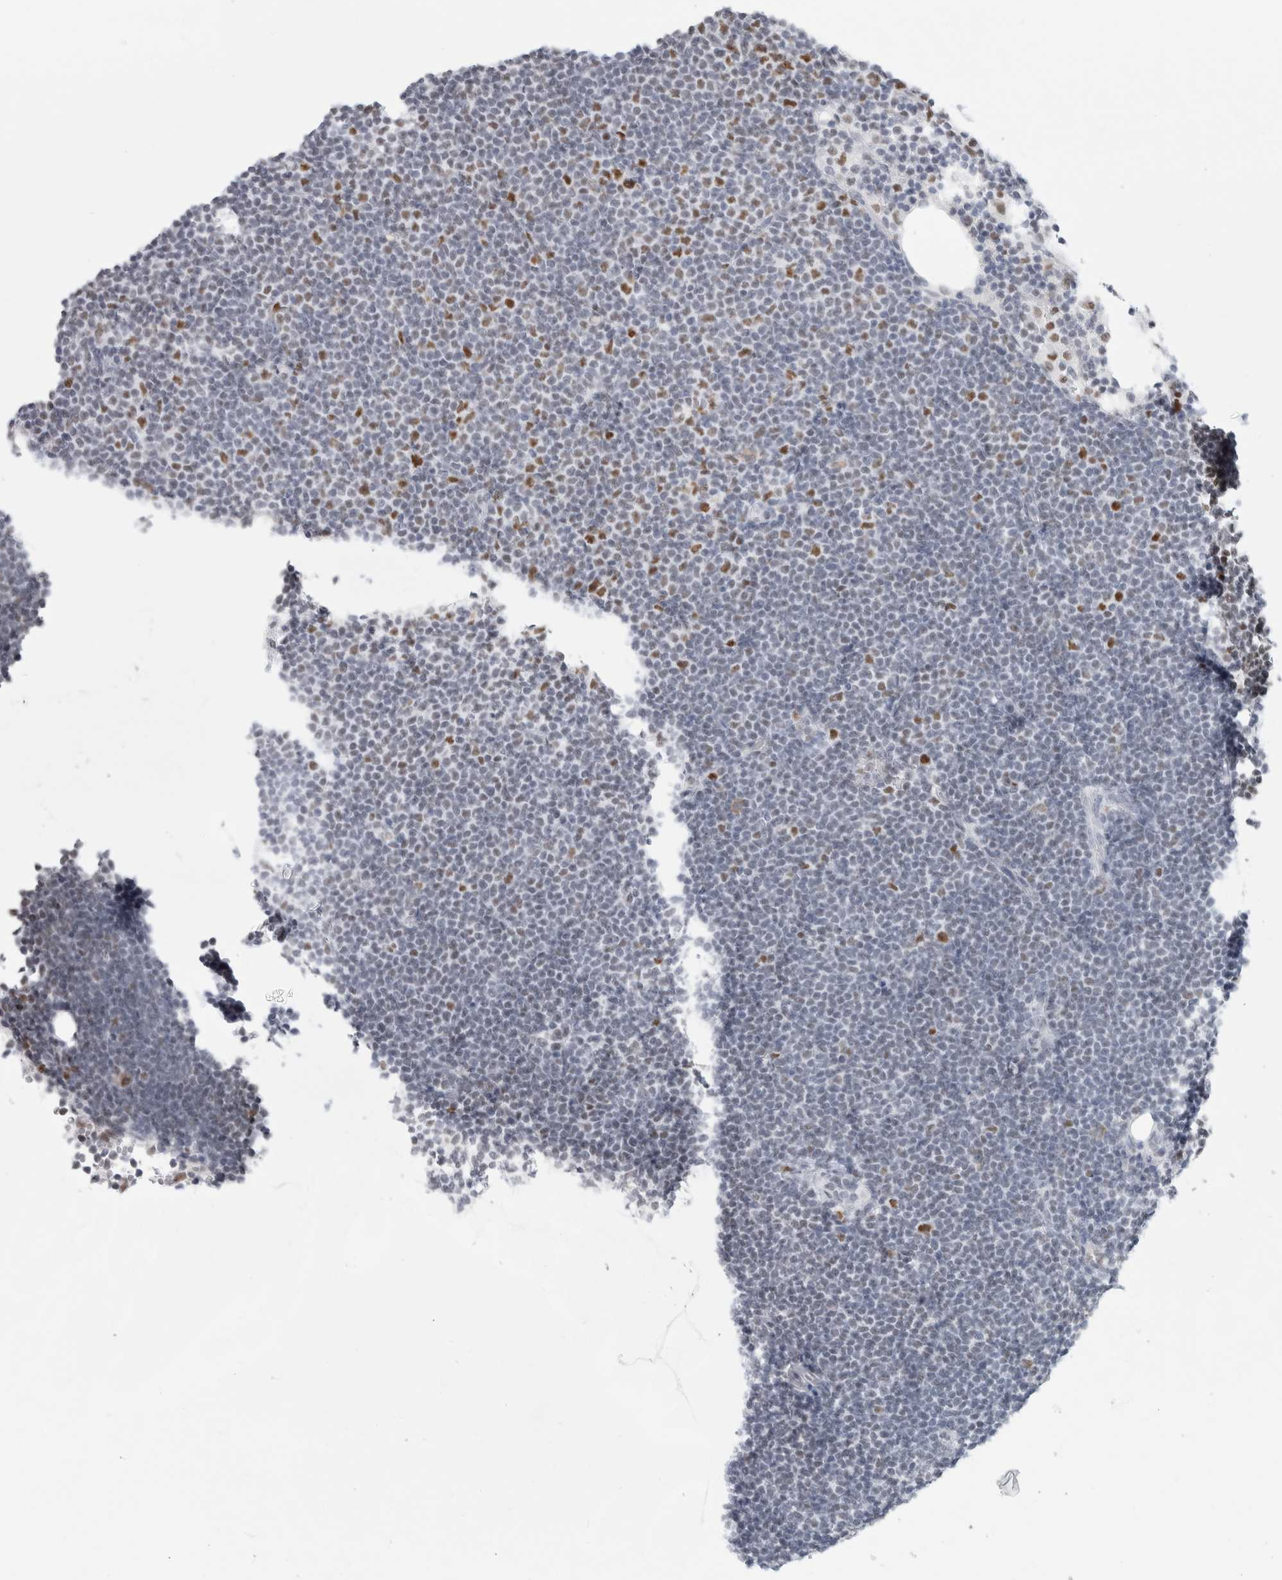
{"staining": {"intensity": "moderate", "quantity": "<25%", "location": "nuclear"}, "tissue": "lymphoma", "cell_type": "Tumor cells", "image_type": "cancer", "snomed": [{"axis": "morphology", "description": "Malignant lymphoma, non-Hodgkin's type, Low grade"}, {"axis": "topography", "description": "Lymph node"}], "caption": "Protein expression analysis of lymphoma displays moderate nuclear staining in approximately <25% of tumor cells.", "gene": "SMARCC1", "patient": {"sex": "female", "age": 53}}